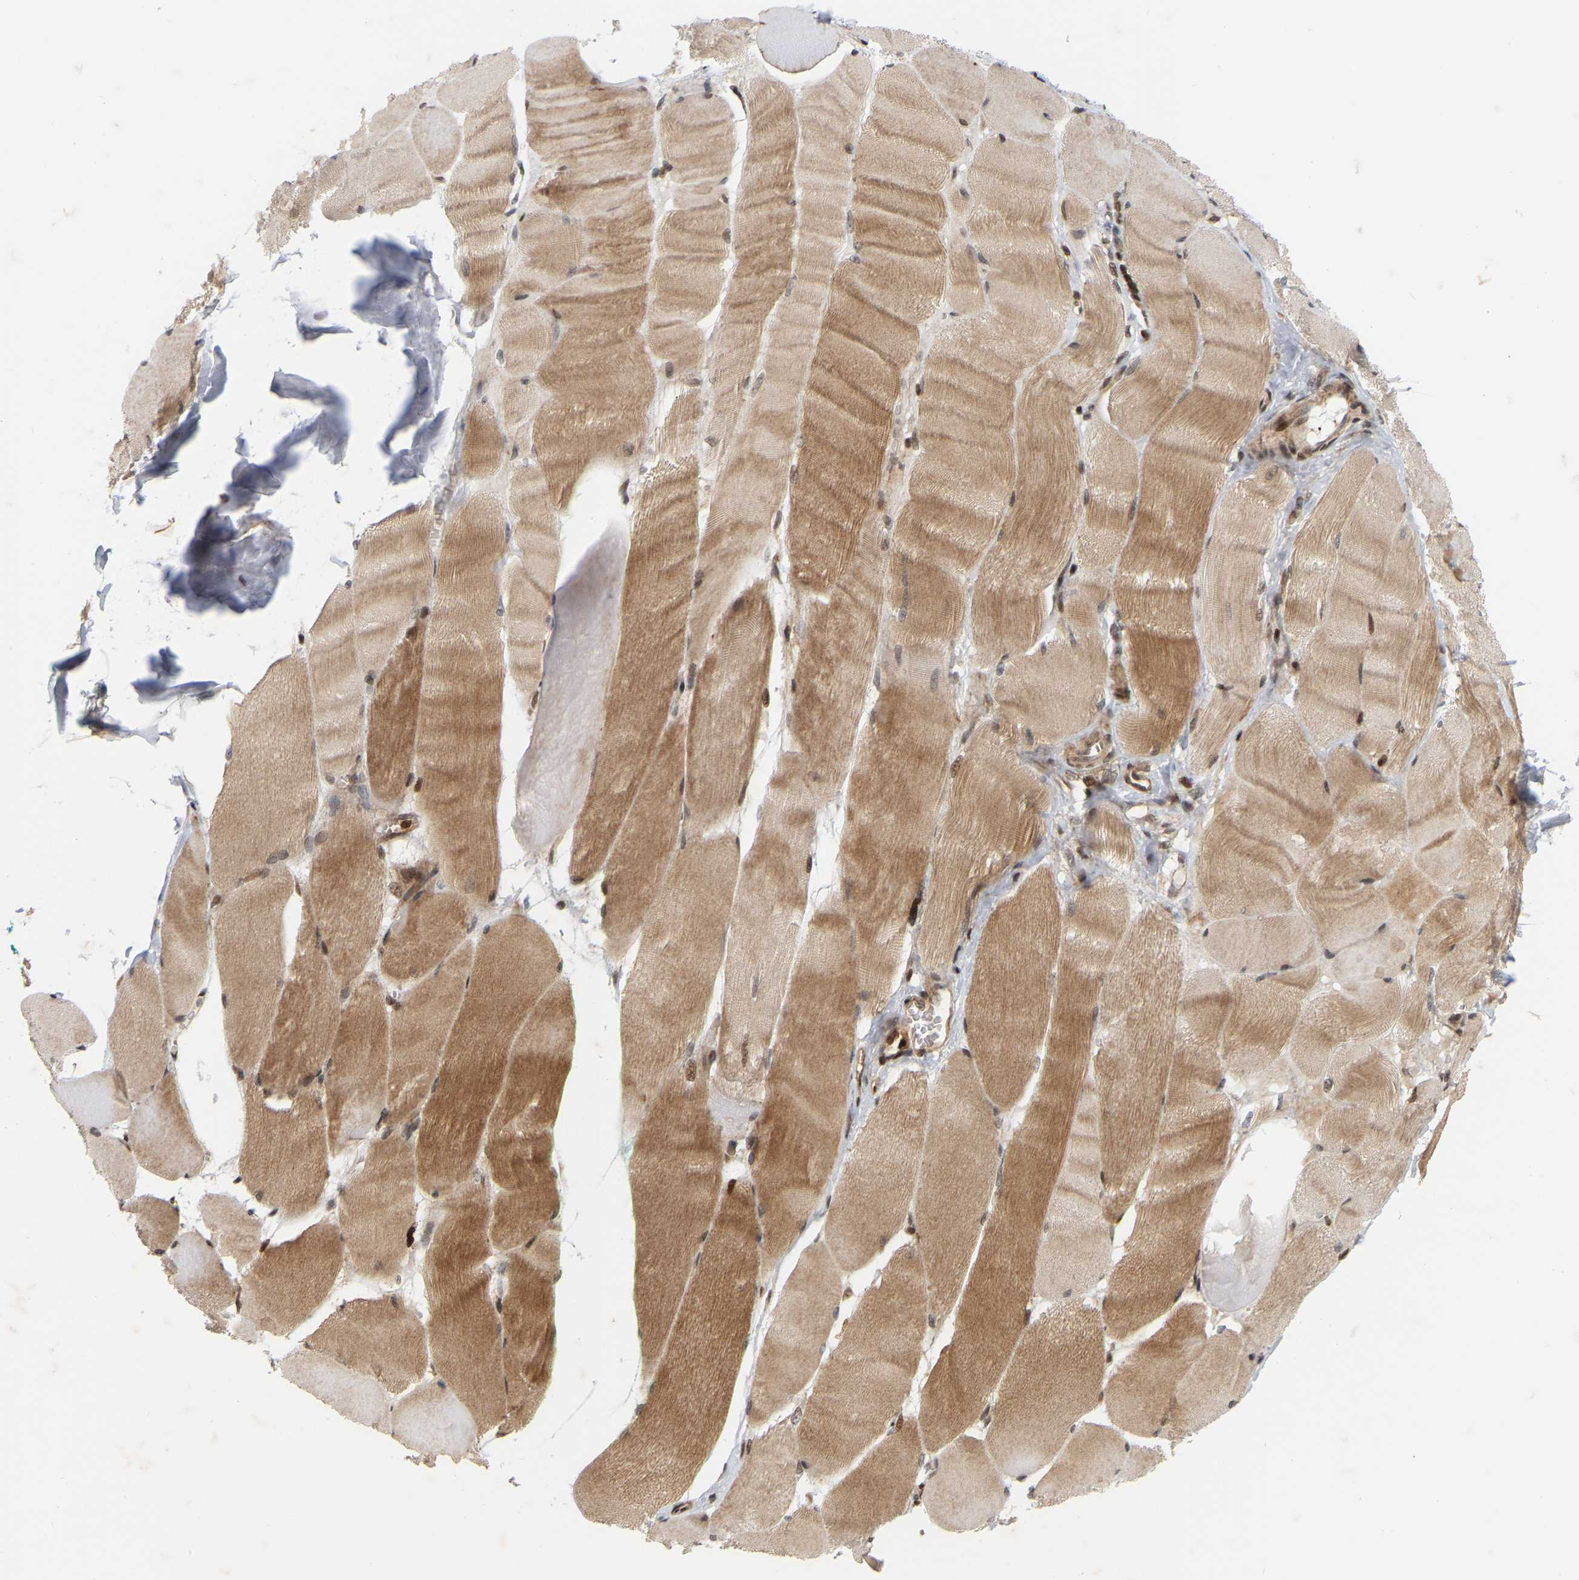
{"staining": {"intensity": "moderate", "quantity": ">75%", "location": "cytoplasmic/membranous"}, "tissue": "skeletal muscle", "cell_type": "Myocytes", "image_type": "normal", "snomed": [{"axis": "morphology", "description": "Normal tissue, NOS"}, {"axis": "morphology", "description": "Squamous cell carcinoma, NOS"}, {"axis": "topography", "description": "Skeletal muscle"}], "caption": "Myocytes exhibit medium levels of moderate cytoplasmic/membranous positivity in about >75% of cells in unremarkable skeletal muscle. The staining is performed using DAB (3,3'-diaminobenzidine) brown chromogen to label protein expression. The nuclei are counter-stained blue using hematoxylin.", "gene": "NFE2L2", "patient": {"sex": "male", "age": 51}}